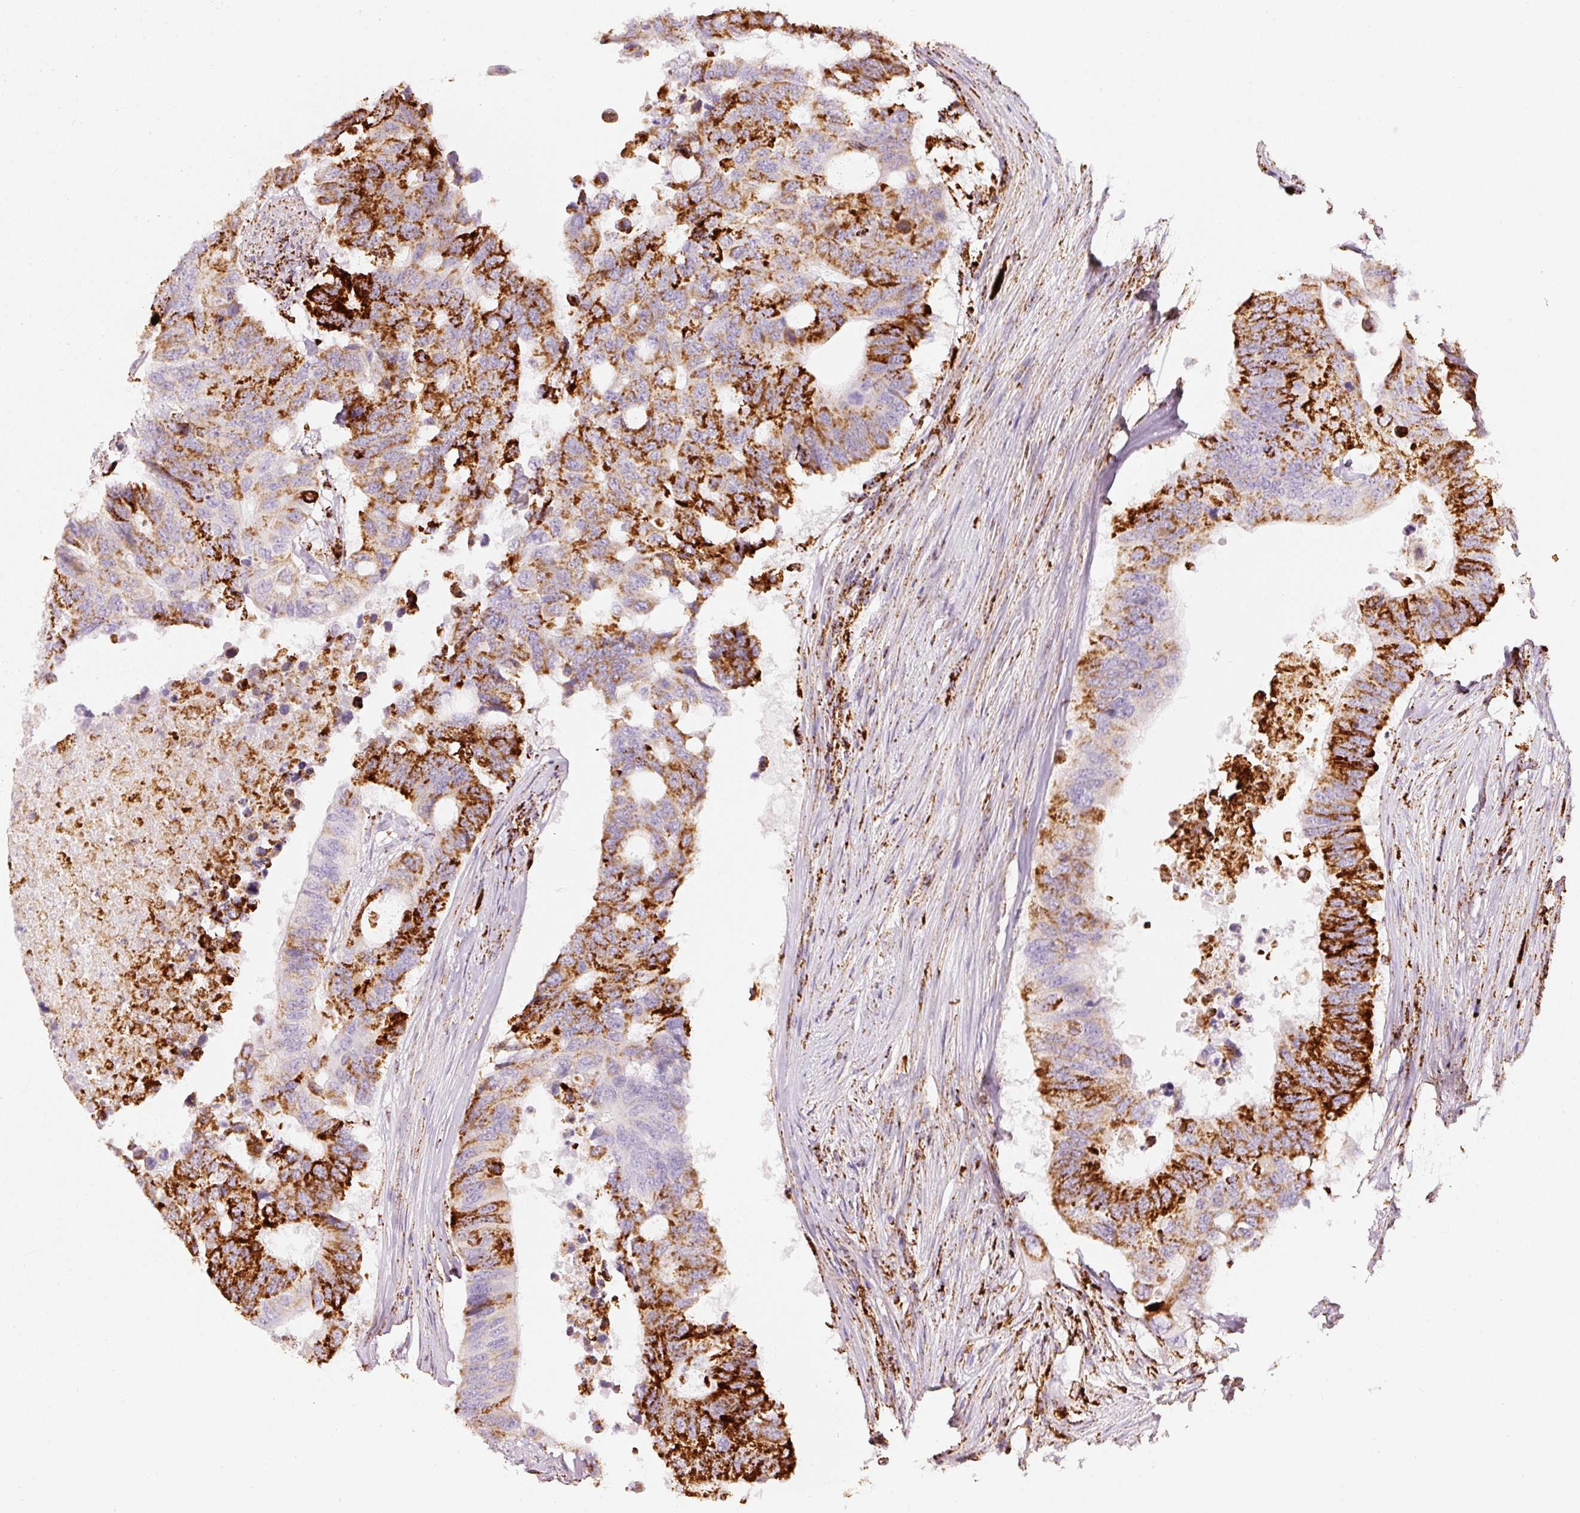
{"staining": {"intensity": "strong", "quantity": ">75%", "location": "cytoplasmic/membranous"}, "tissue": "colorectal cancer", "cell_type": "Tumor cells", "image_type": "cancer", "snomed": [{"axis": "morphology", "description": "Adenocarcinoma, NOS"}, {"axis": "topography", "description": "Colon"}], "caption": "Tumor cells exhibit strong cytoplasmic/membranous positivity in about >75% of cells in colorectal cancer (adenocarcinoma).", "gene": "MT-CO2", "patient": {"sex": "male", "age": 71}}